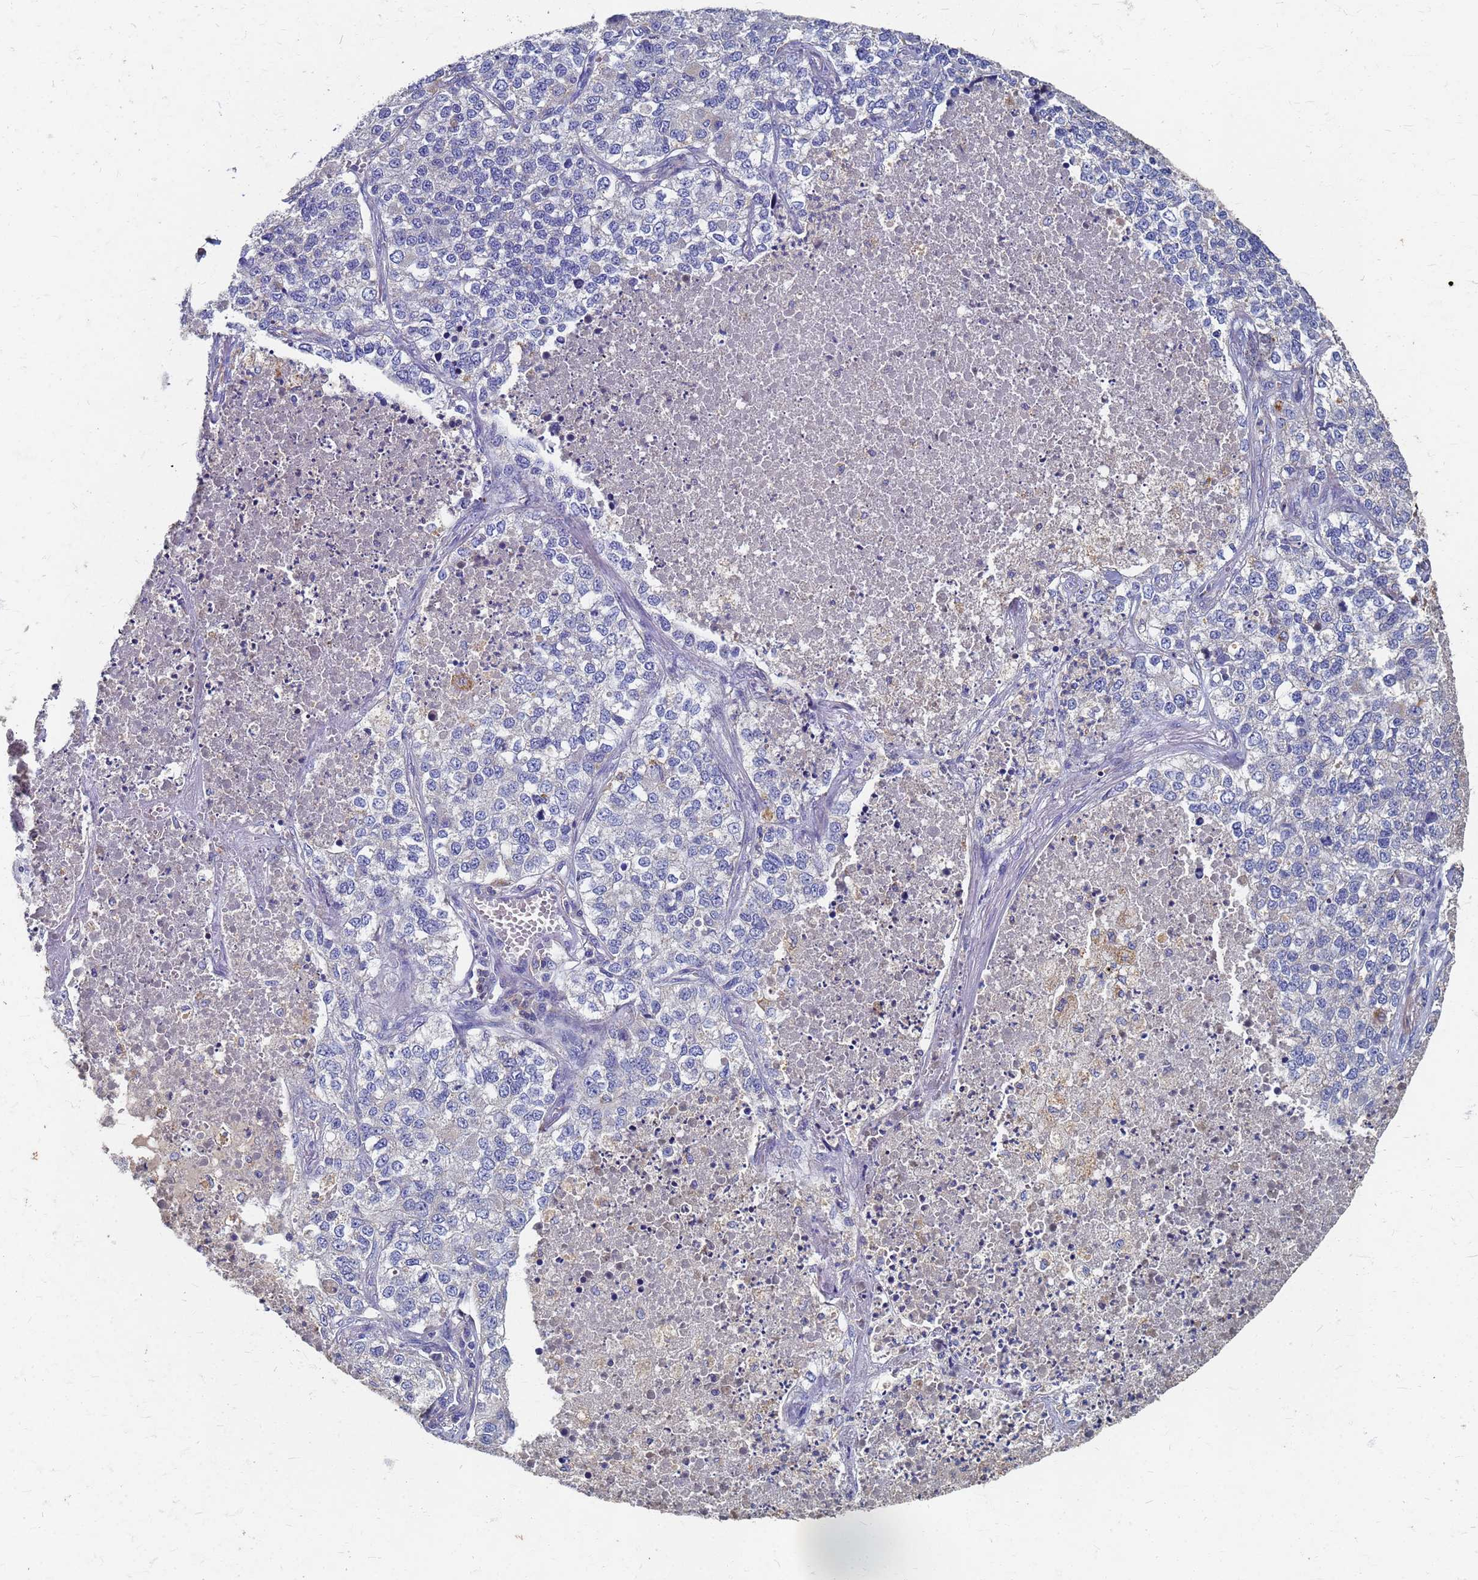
{"staining": {"intensity": "negative", "quantity": "none", "location": "none"}, "tissue": "lung cancer", "cell_type": "Tumor cells", "image_type": "cancer", "snomed": [{"axis": "morphology", "description": "Adenocarcinoma, NOS"}, {"axis": "topography", "description": "Lung"}], "caption": "Immunohistochemistry (IHC) photomicrograph of human lung cancer (adenocarcinoma) stained for a protein (brown), which demonstrates no positivity in tumor cells.", "gene": "KRCC1", "patient": {"sex": "male", "age": 49}}